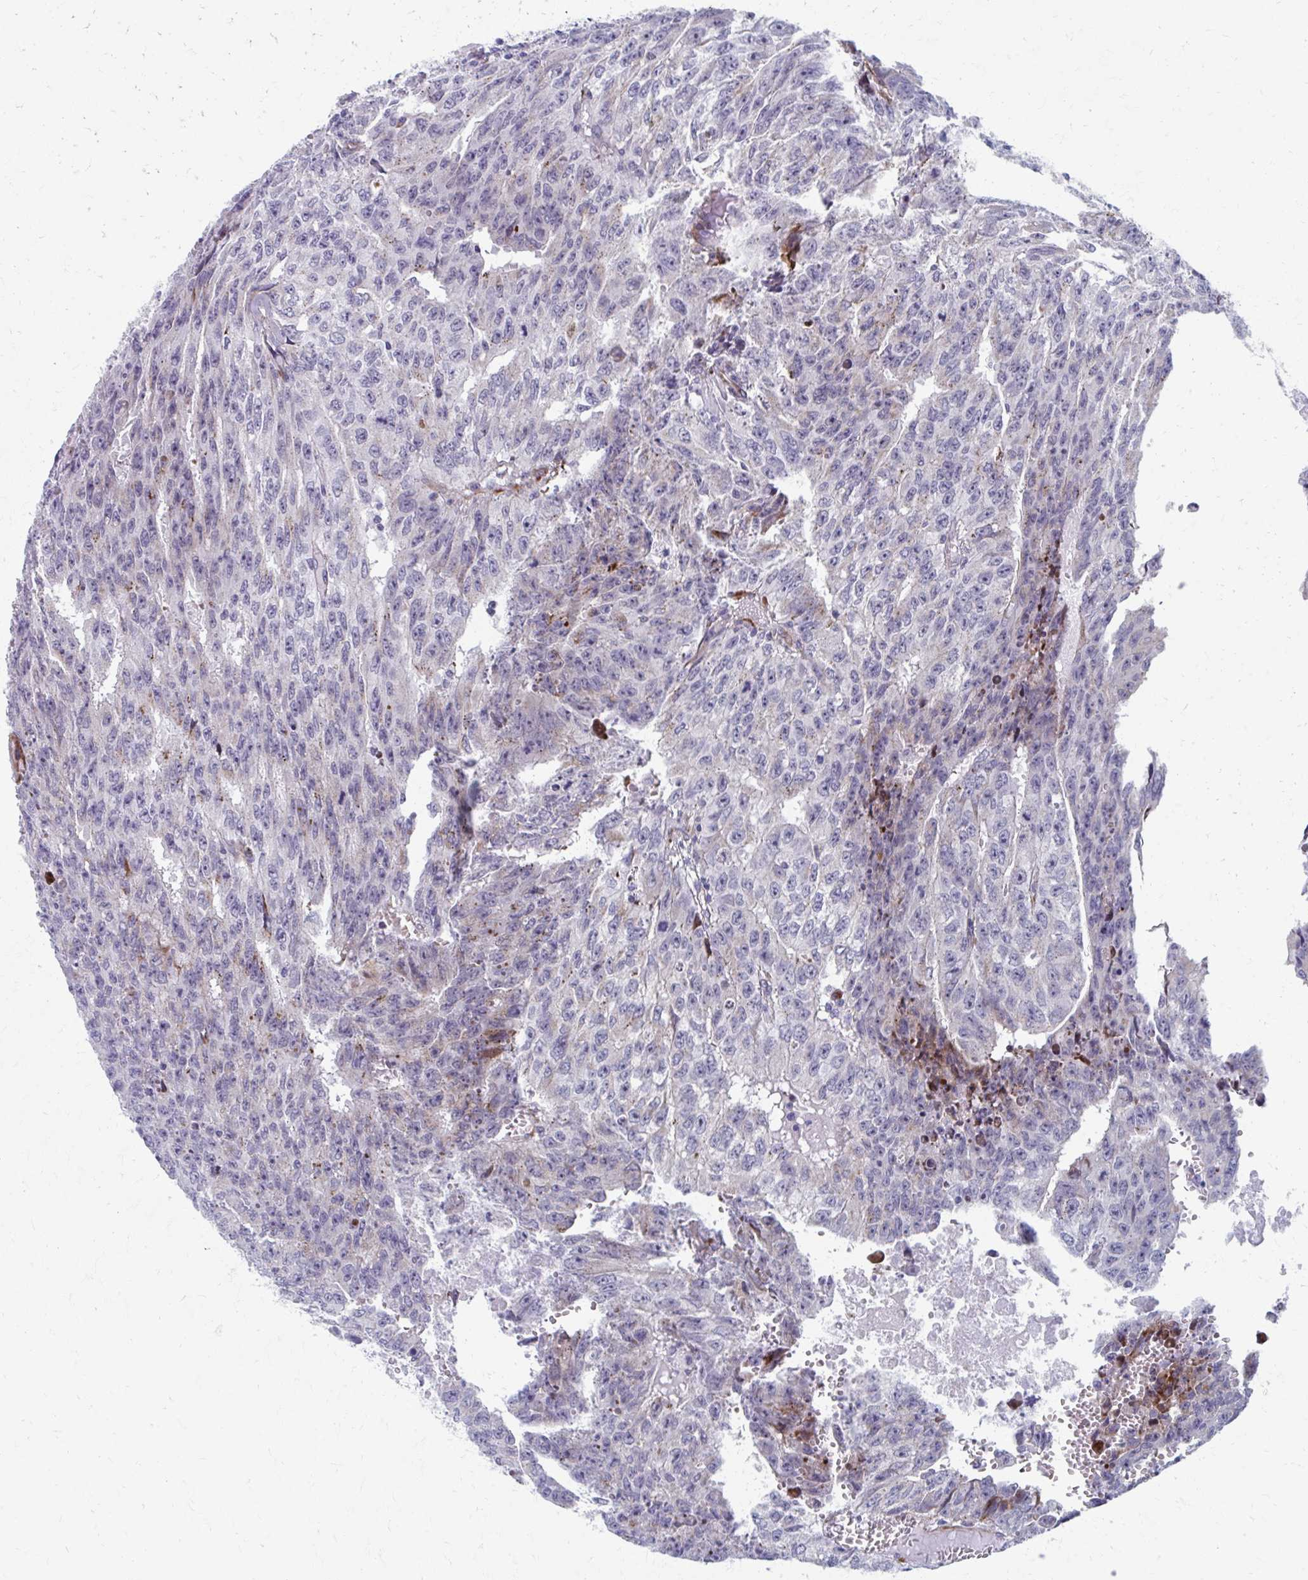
{"staining": {"intensity": "negative", "quantity": "none", "location": "none"}, "tissue": "testis cancer", "cell_type": "Tumor cells", "image_type": "cancer", "snomed": [{"axis": "morphology", "description": "Carcinoma, Embryonal, NOS"}, {"axis": "morphology", "description": "Teratoma, malignant, NOS"}, {"axis": "topography", "description": "Testis"}], "caption": "DAB immunohistochemical staining of human testis cancer reveals no significant positivity in tumor cells.", "gene": "OLFM2", "patient": {"sex": "male", "age": 24}}